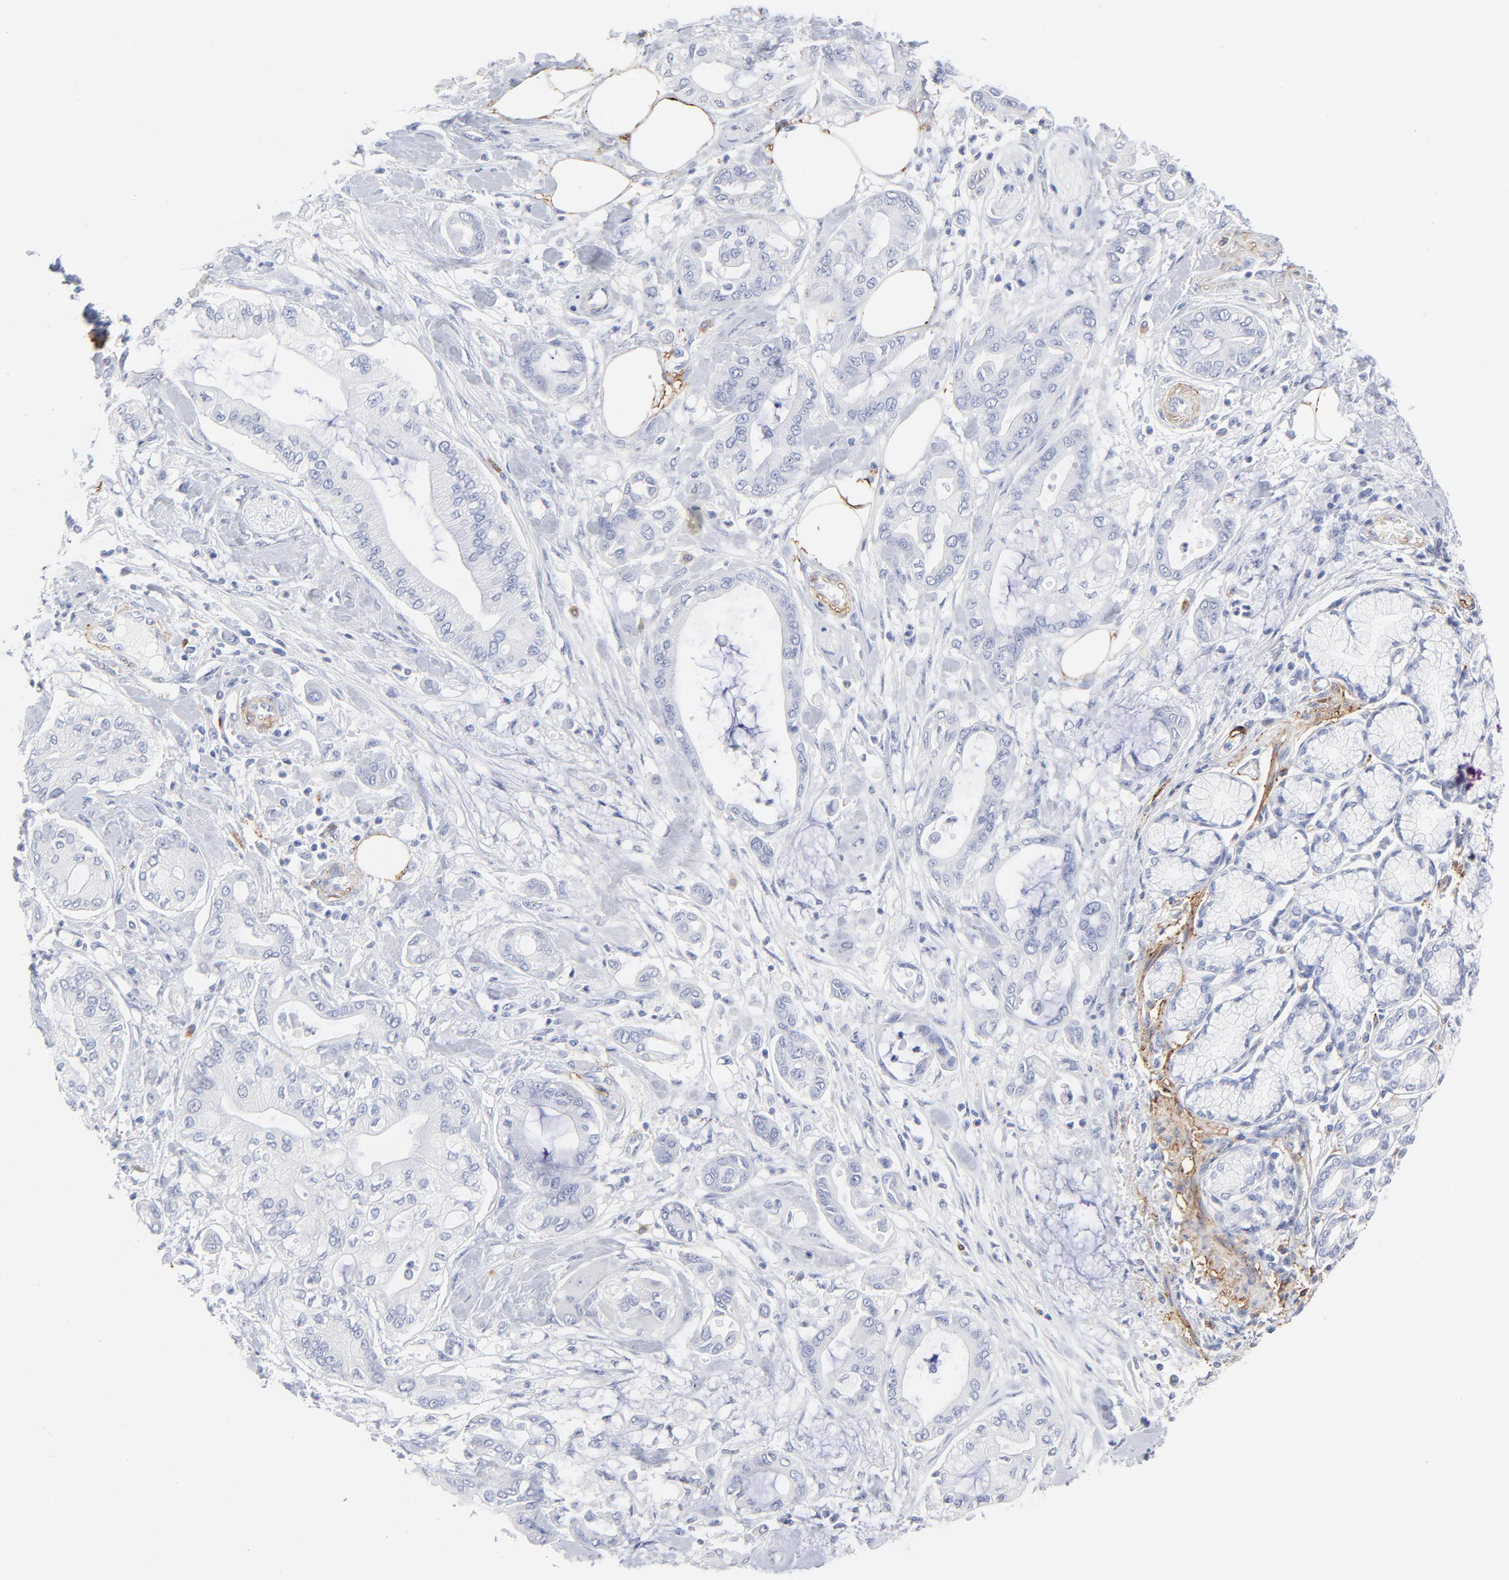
{"staining": {"intensity": "negative", "quantity": "none", "location": "none"}, "tissue": "pancreatic cancer", "cell_type": "Tumor cells", "image_type": "cancer", "snomed": [{"axis": "morphology", "description": "Adenocarcinoma, NOS"}, {"axis": "morphology", "description": "Adenocarcinoma, metastatic, NOS"}, {"axis": "topography", "description": "Lymph node"}, {"axis": "topography", "description": "Pancreas"}, {"axis": "topography", "description": "Duodenum"}], "caption": "Tumor cells are negative for brown protein staining in metastatic adenocarcinoma (pancreatic).", "gene": "AGTR1", "patient": {"sex": "female", "age": 64}}